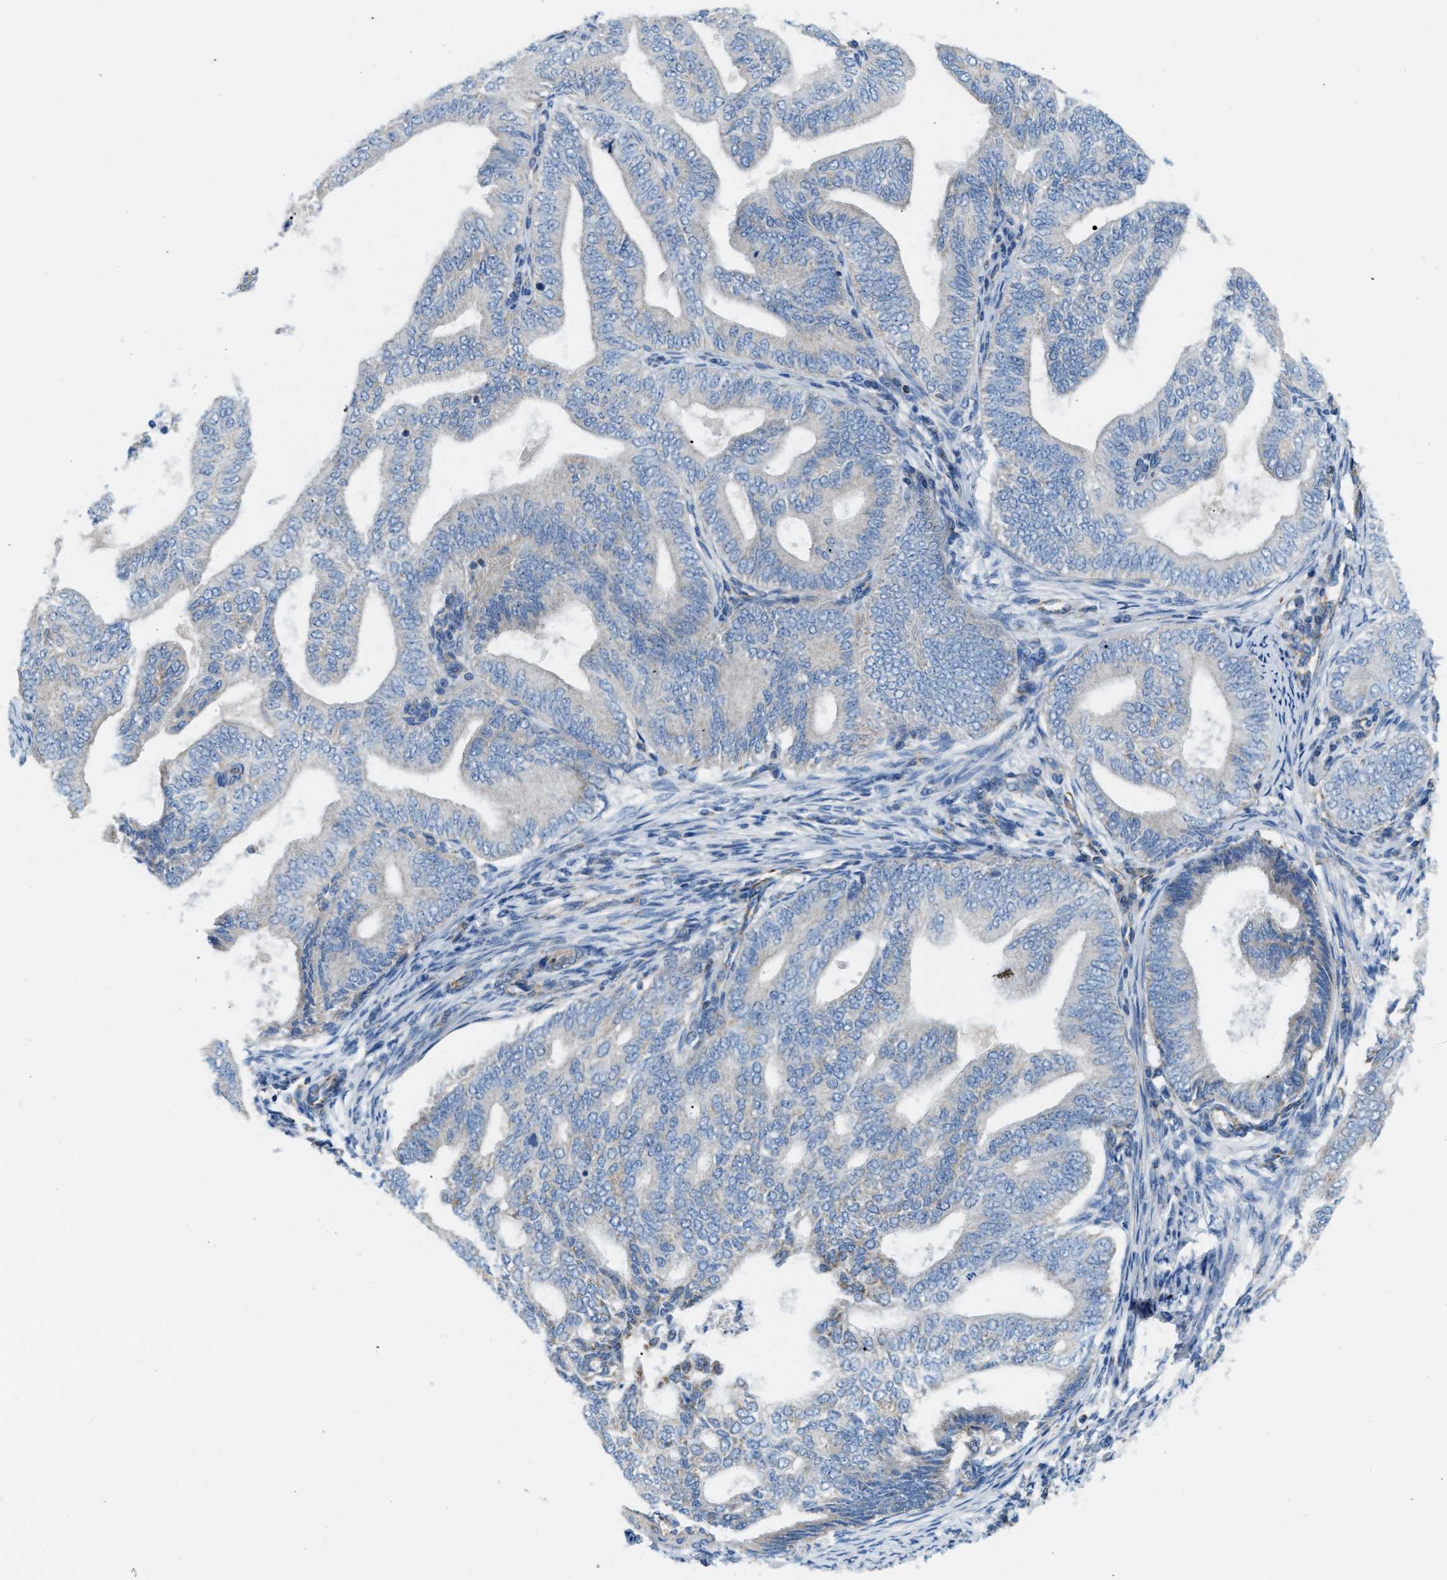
{"staining": {"intensity": "negative", "quantity": "none", "location": "none"}, "tissue": "endometrial cancer", "cell_type": "Tumor cells", "image_type": "cancer", "snomed": [{"axis": "morphology", "description": "Adenocarcinoma, NOS"}, {"axis": "topography", "description": "Endometrium"}], "caption": "This photomicrograph is of endometrial cancer (adenocarcinoma) stained with immunohistochemistry to label a protein in brown with the nuclei are counter-stained blue. There is no positivity in tumor cells. (DAB (3,3'-diaminobenzidine) immunohistochemistry (IHC), high magnification).", "gene": "JADE1", "patient": {"sex": "female", "age": 58}}